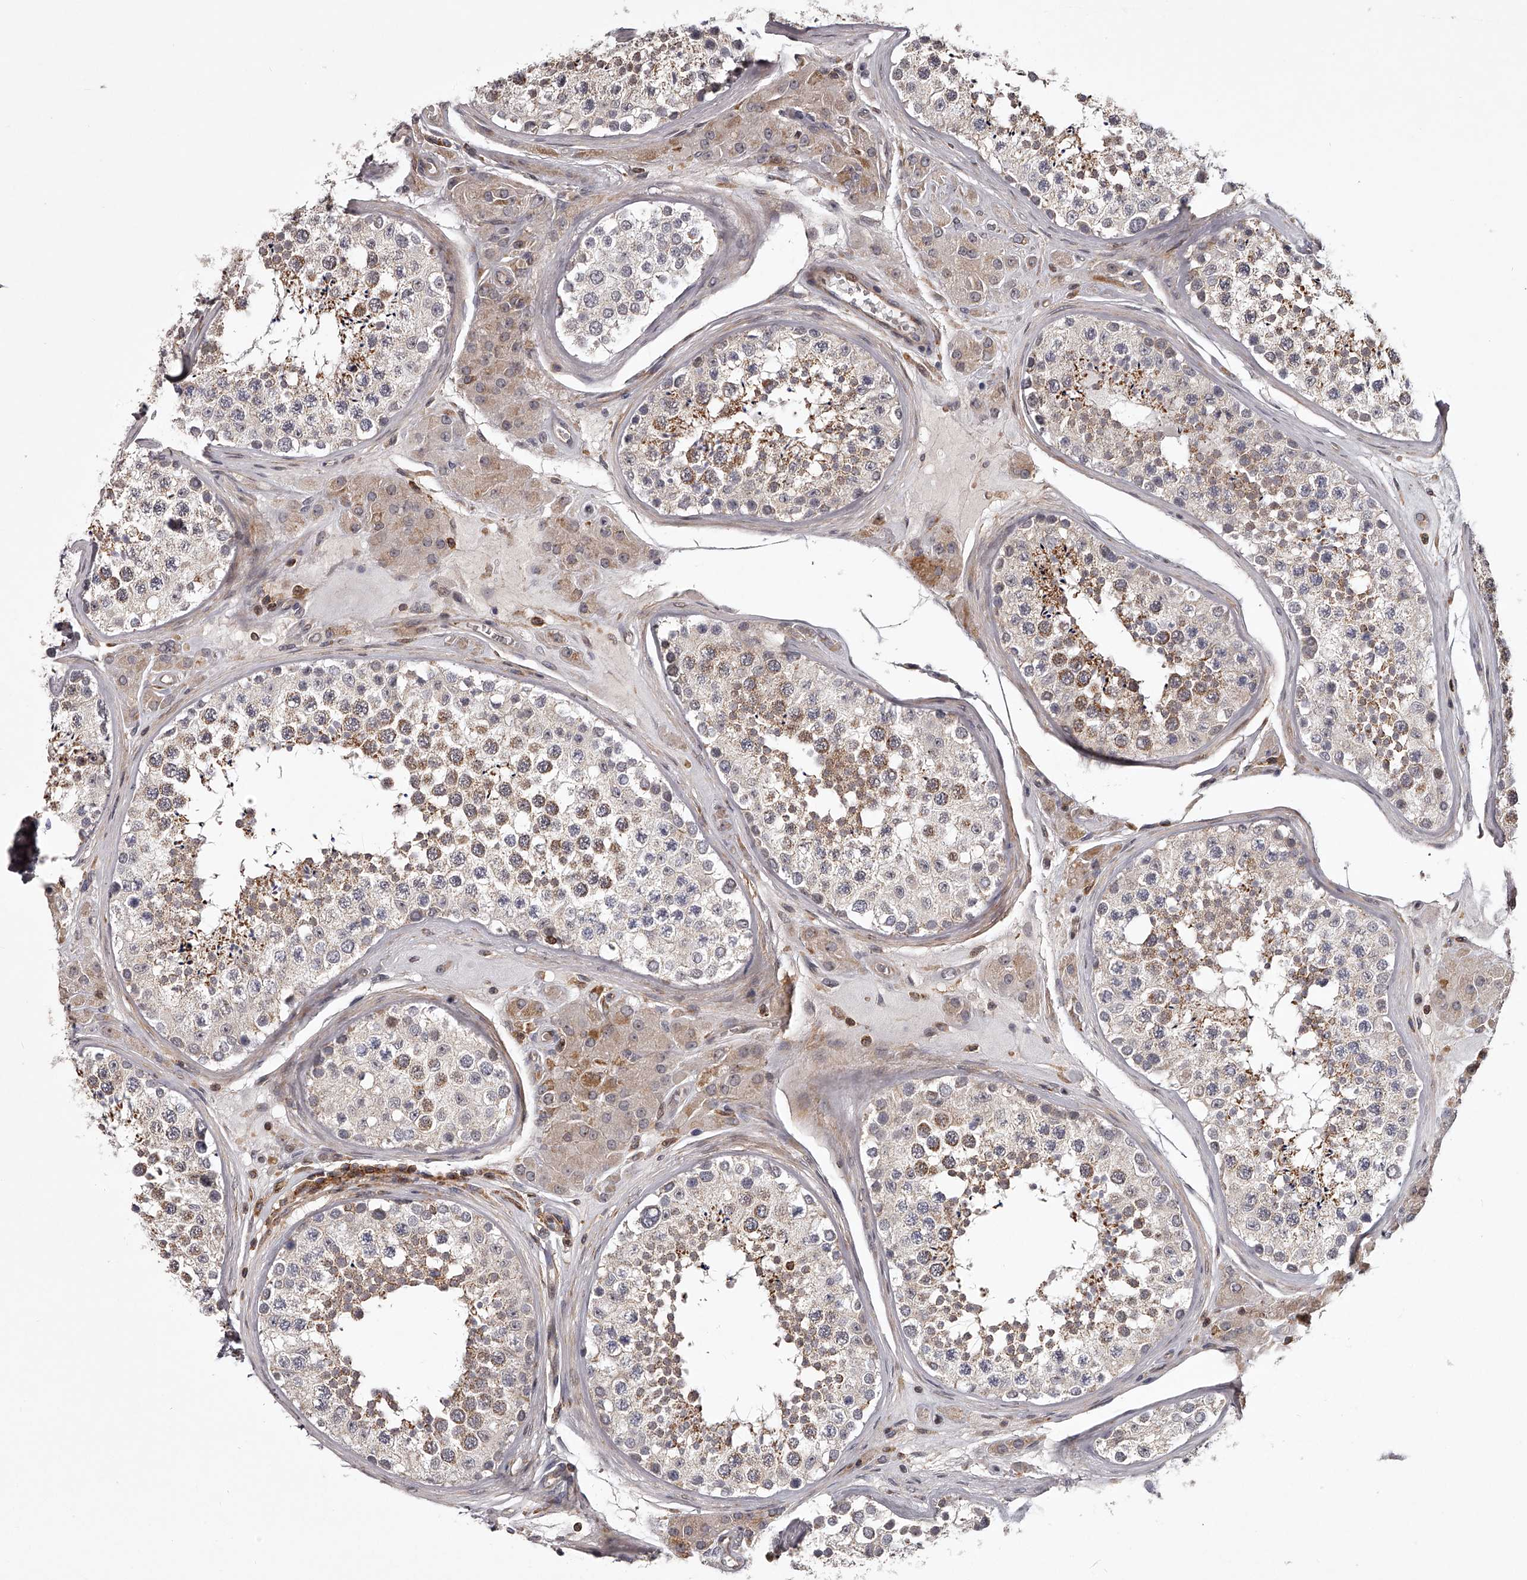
{"staining": {"intensity": "moderate", "quantity": "25%-75%", "location": "cytoplasmic/membranous"}, "tissue": "testis", "cell_type": "Cells in seminiferous ducts", "image_type": "normal", "snomed": [{"axis": "morphology", "description": "Normal tissue, NOS"}, {"axis": "topography", "description": "Testis"}], "caption": "Approximately 25%-75% of cells in seminiferous ducts in benign human testis display moderate cytoplasmic/membranous protein expression as visualized by brown immunohistochemical staining.", "gene": "RRP36", "patient": {"sex": "male", "age": 46}}